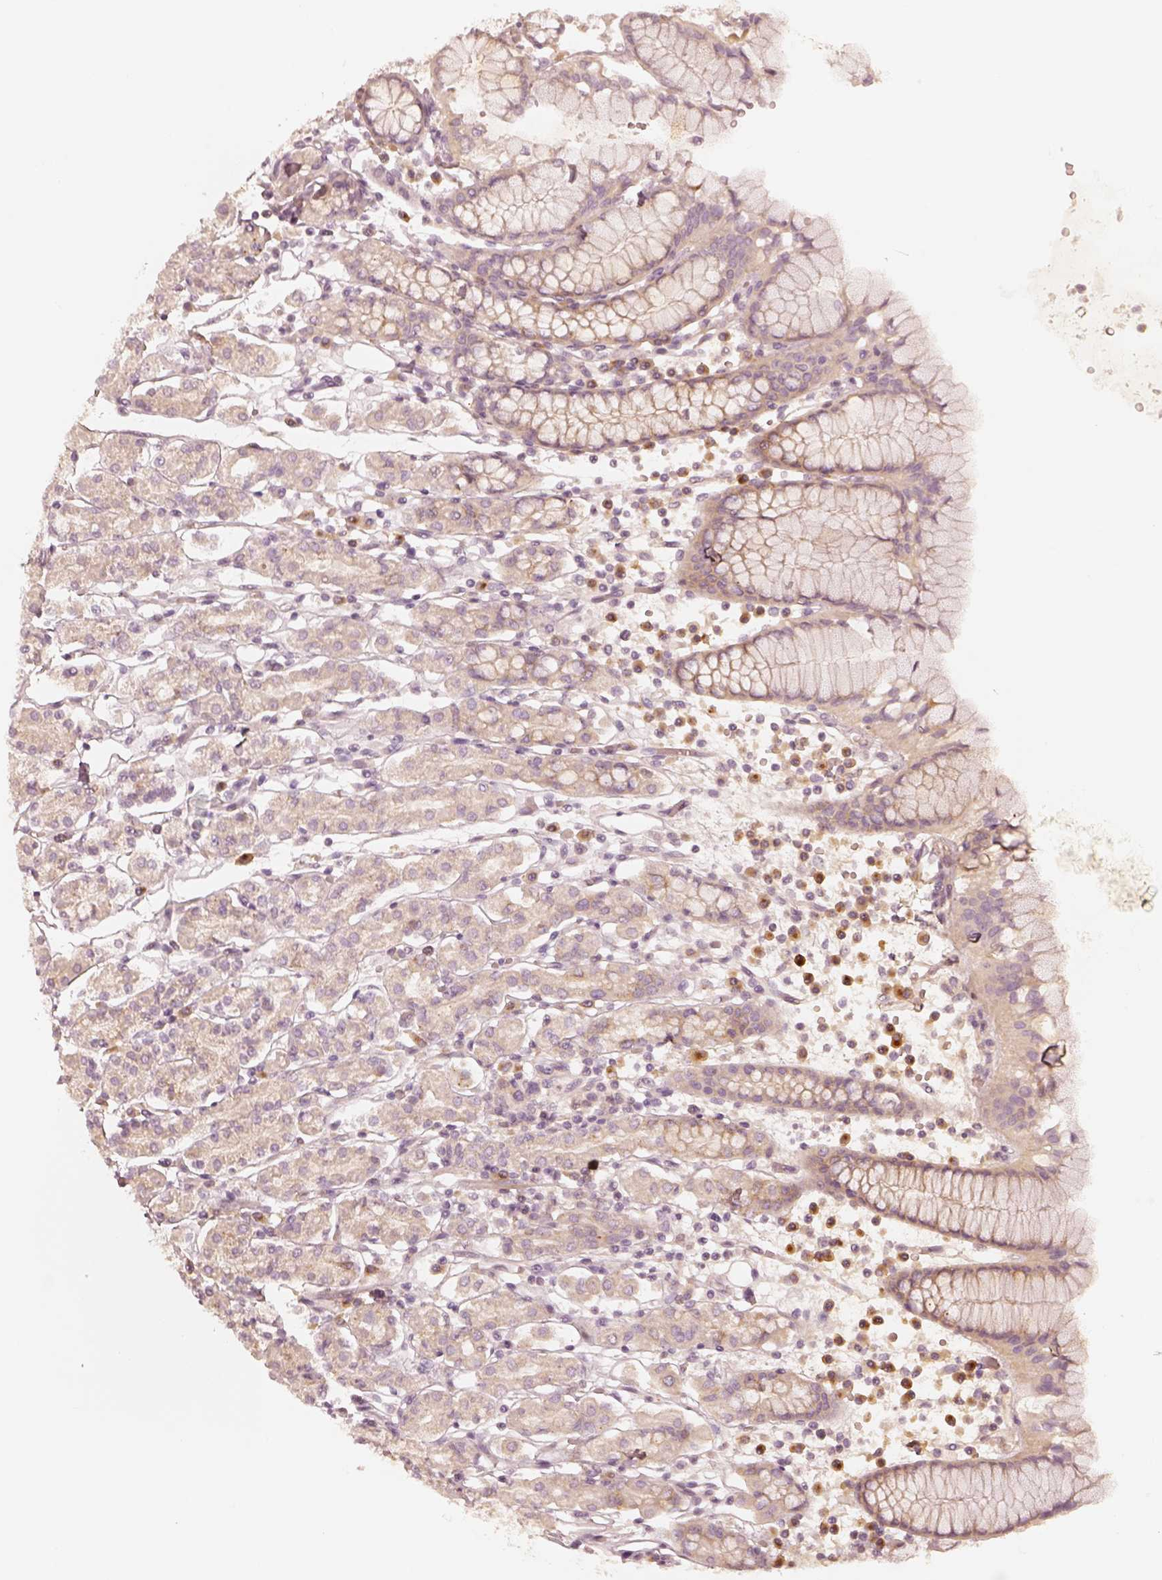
{"staining": {"intensity": "weak", "quantity": "25%-75%", "location": "cytoplasmic/membranous"}, "tissue": "stomach", "cell_type": "Glandular cells", "image_type": "normal", "snomed": [{"axis": "morphology", "description": "Normal tissue, NOS"}, {"axis": "topography", "description": "Stomach, upper"}, {"axis": "topography", "description": "Stomach"}], "caption": "Unremarkable stomach displays weak cytoplasmic/membranous expression in about 25%-75% of glandular cells, visualized by immunohistochemistry.", "gene": "GORASP2", "patient": {"sex": "male", "age": 62}}